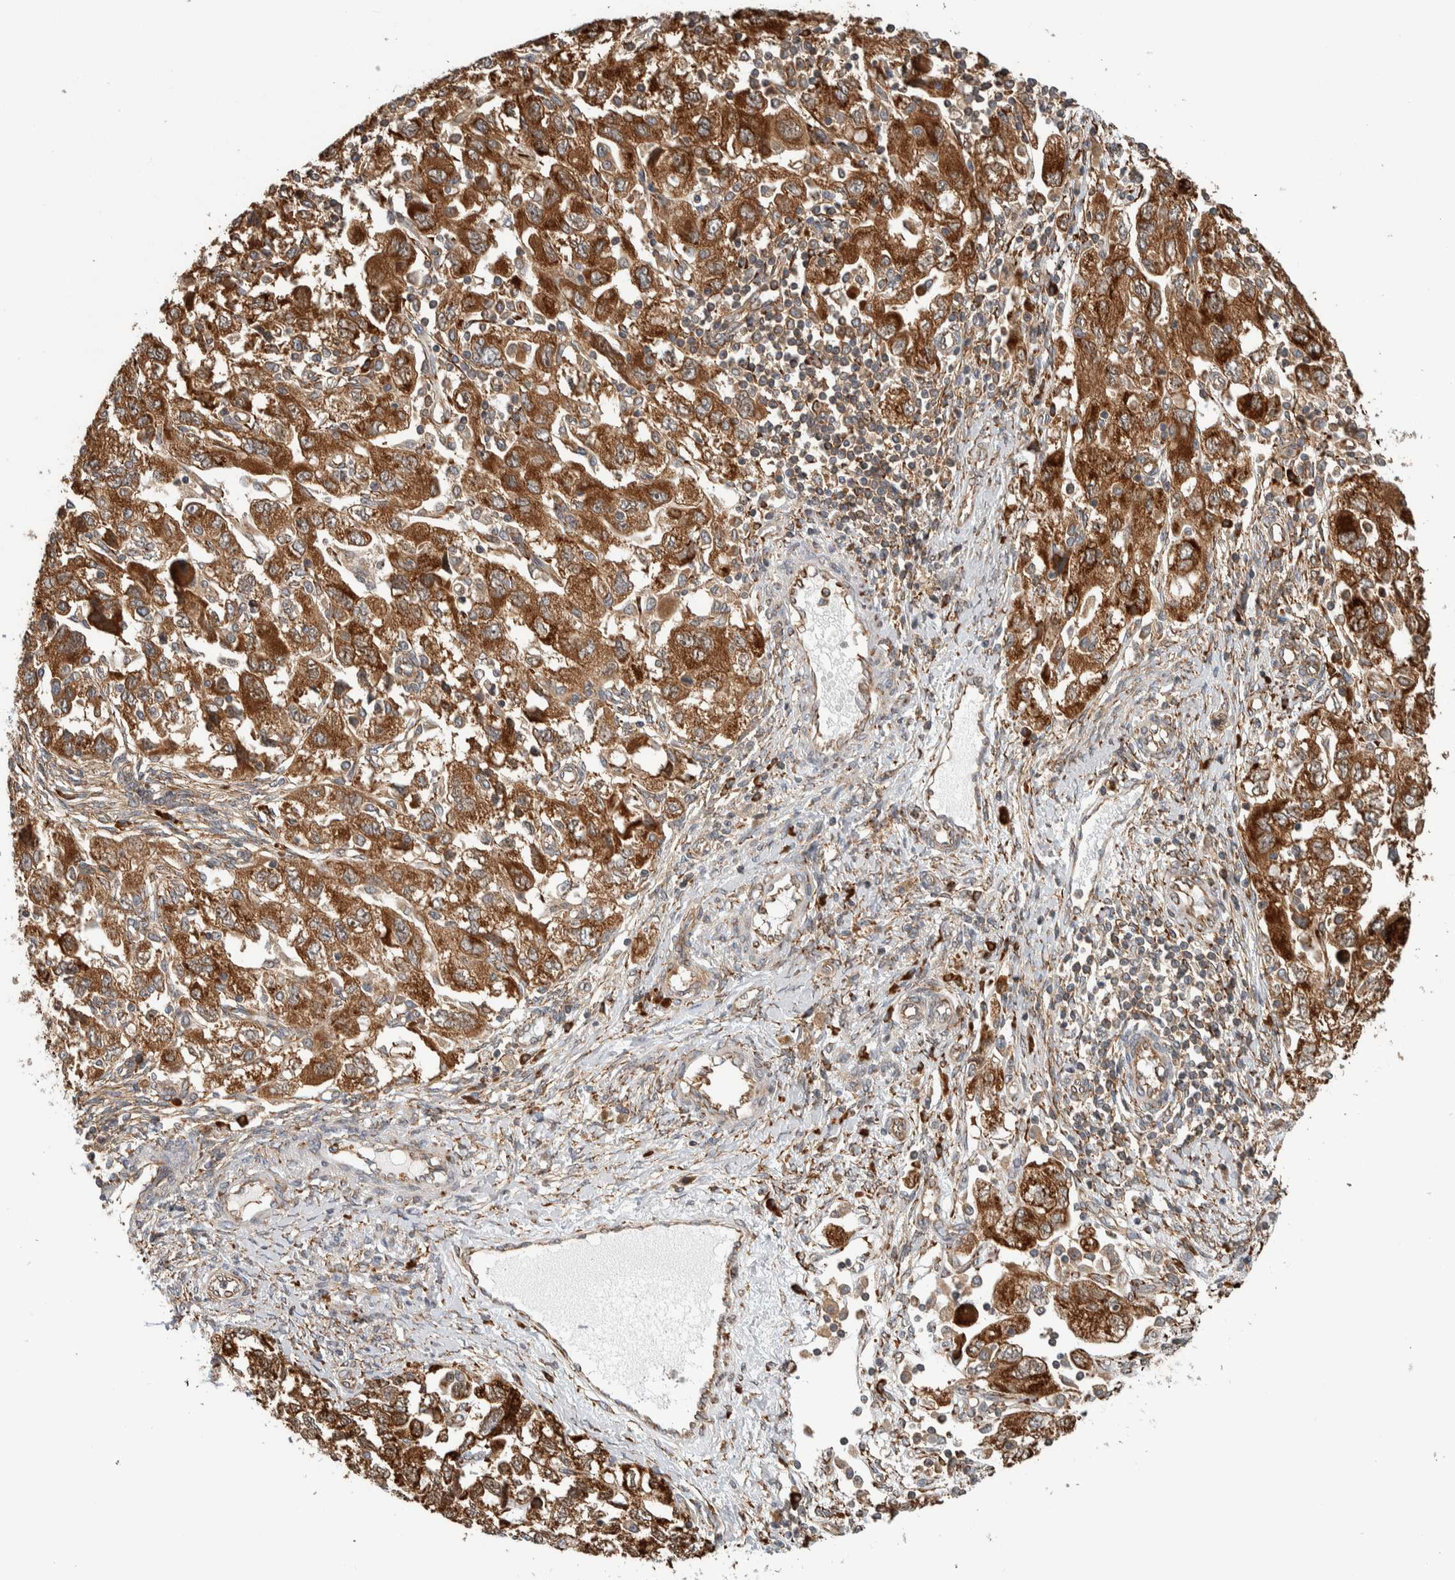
{"staining": {"intensity": "strong", "quantity": ">75%", "location": "cytoplasmic/membranous"}, "tissue": "ovarian cancer", "cell_type": "Tumor cells", "image_type": "cancer", "snomed": [{"axis": "morphology", "description": "Carcinoma, NOS"}, {"axis": "morphology", "description": "Cystadenocarcinoma, serous, NOS"}, {"axis": "topography", "description": "Ovary"}], "caption": "Immunohistochemical staining of human ovarian cancer (serous cystadenocarcinoma) reveals high levels of strong cytoplasmic/membranous protein positivity in approximately >75% of tumor cells.", "gene": "EIF3H", "patient": {"sex": "female", "age": 69}}